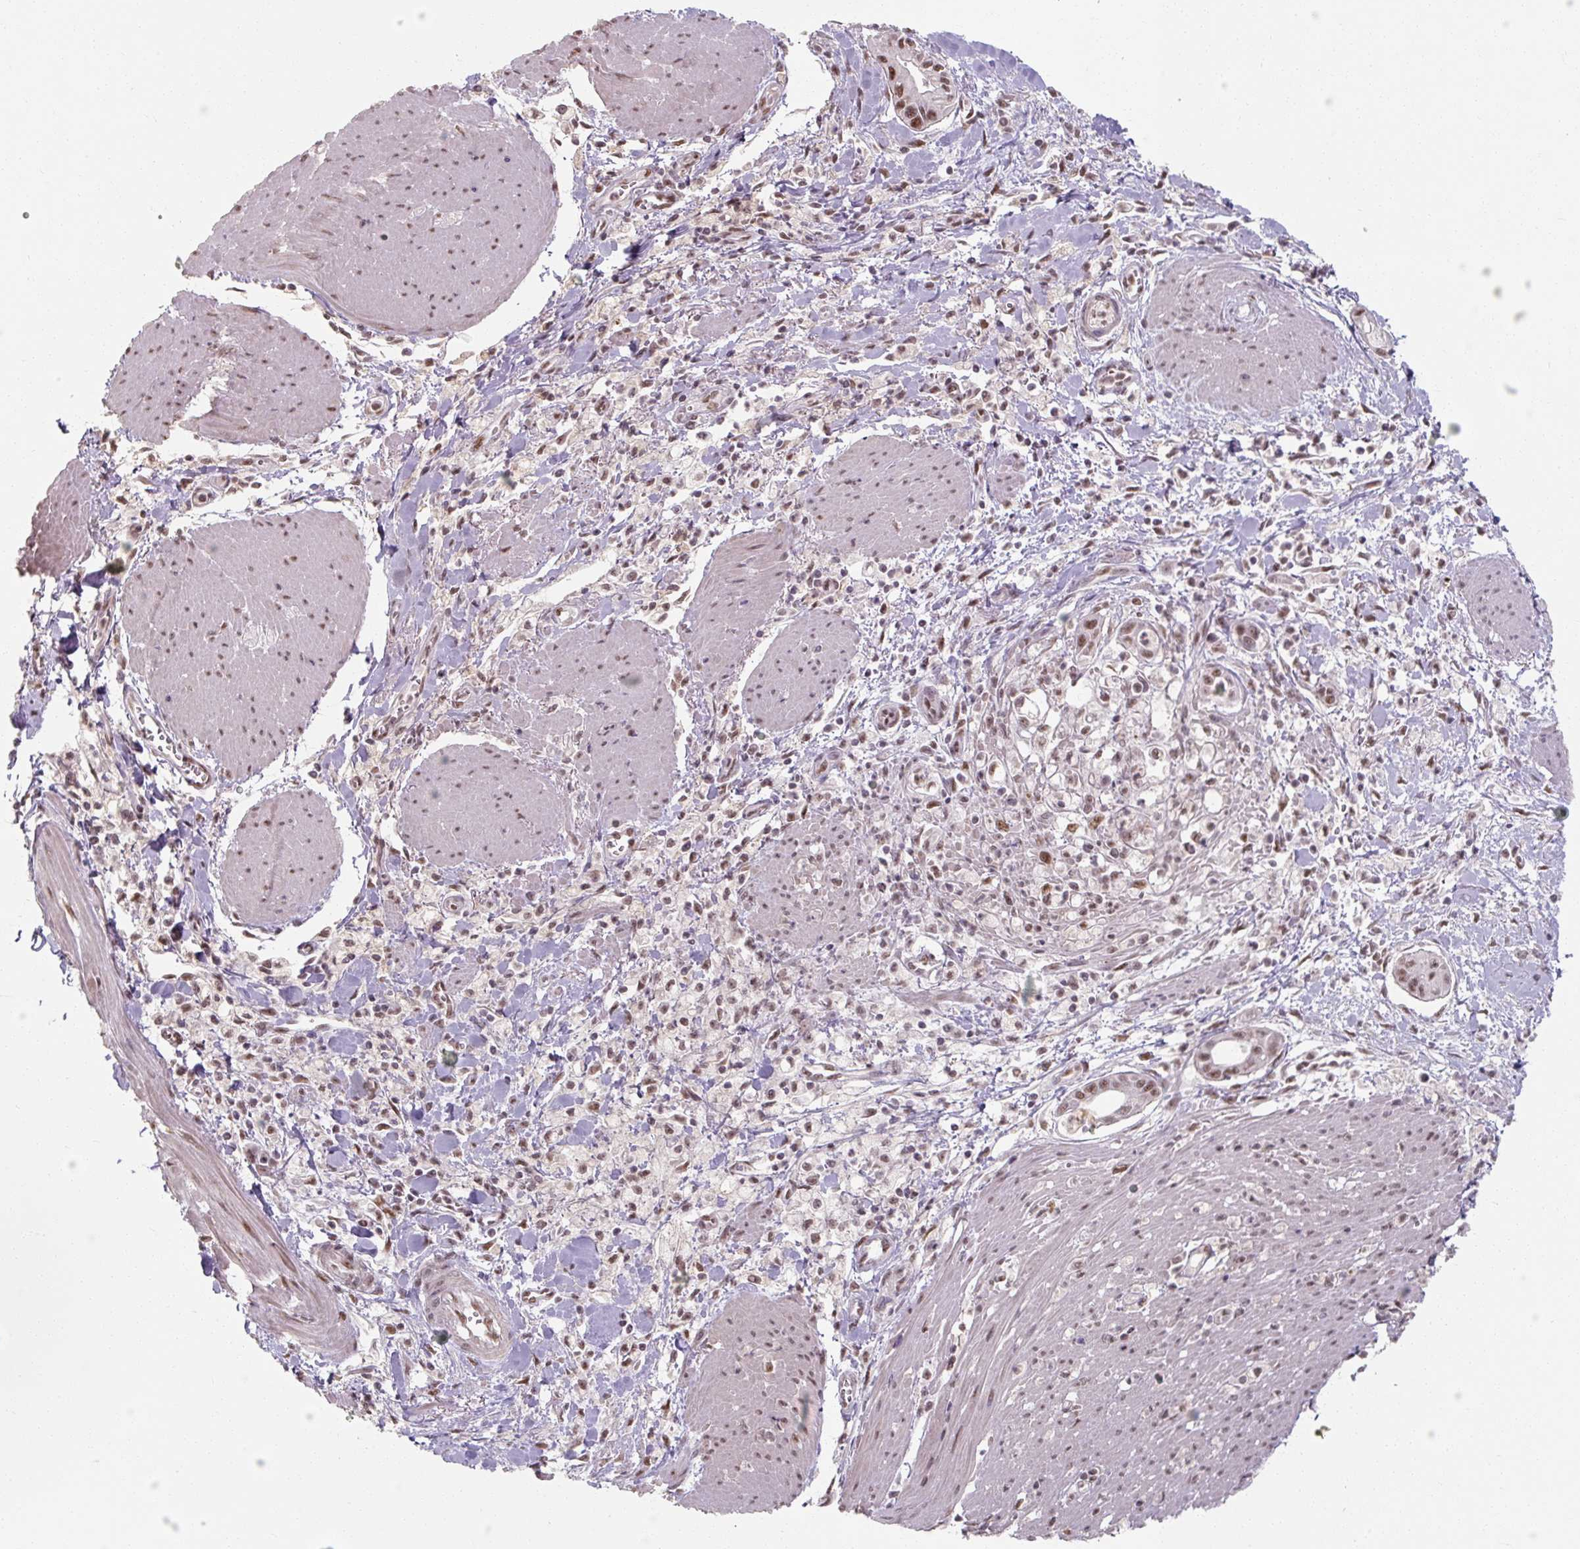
{"staining": {"intensity": "moderate", "quantity": ">75%", "location": "nuclear"}, "tissue": "pancreatic cancer", "cell_type": "Tumor cells", "image_type": "cancer", "snomed": [{"axis": "morphology", "description": "Adenocarcinoma, NOS"}, {"axis": "topography", "description": "Pancreas"}], "caption": "The image shows immunohistochemical staining of pancreatic adenocarcinoma. There is moderate nuclear expression is seen in approximately >75% of tumor cells.", "gene": "ZFTRAF1", "patient": {"sex": "male", "age": 78}}